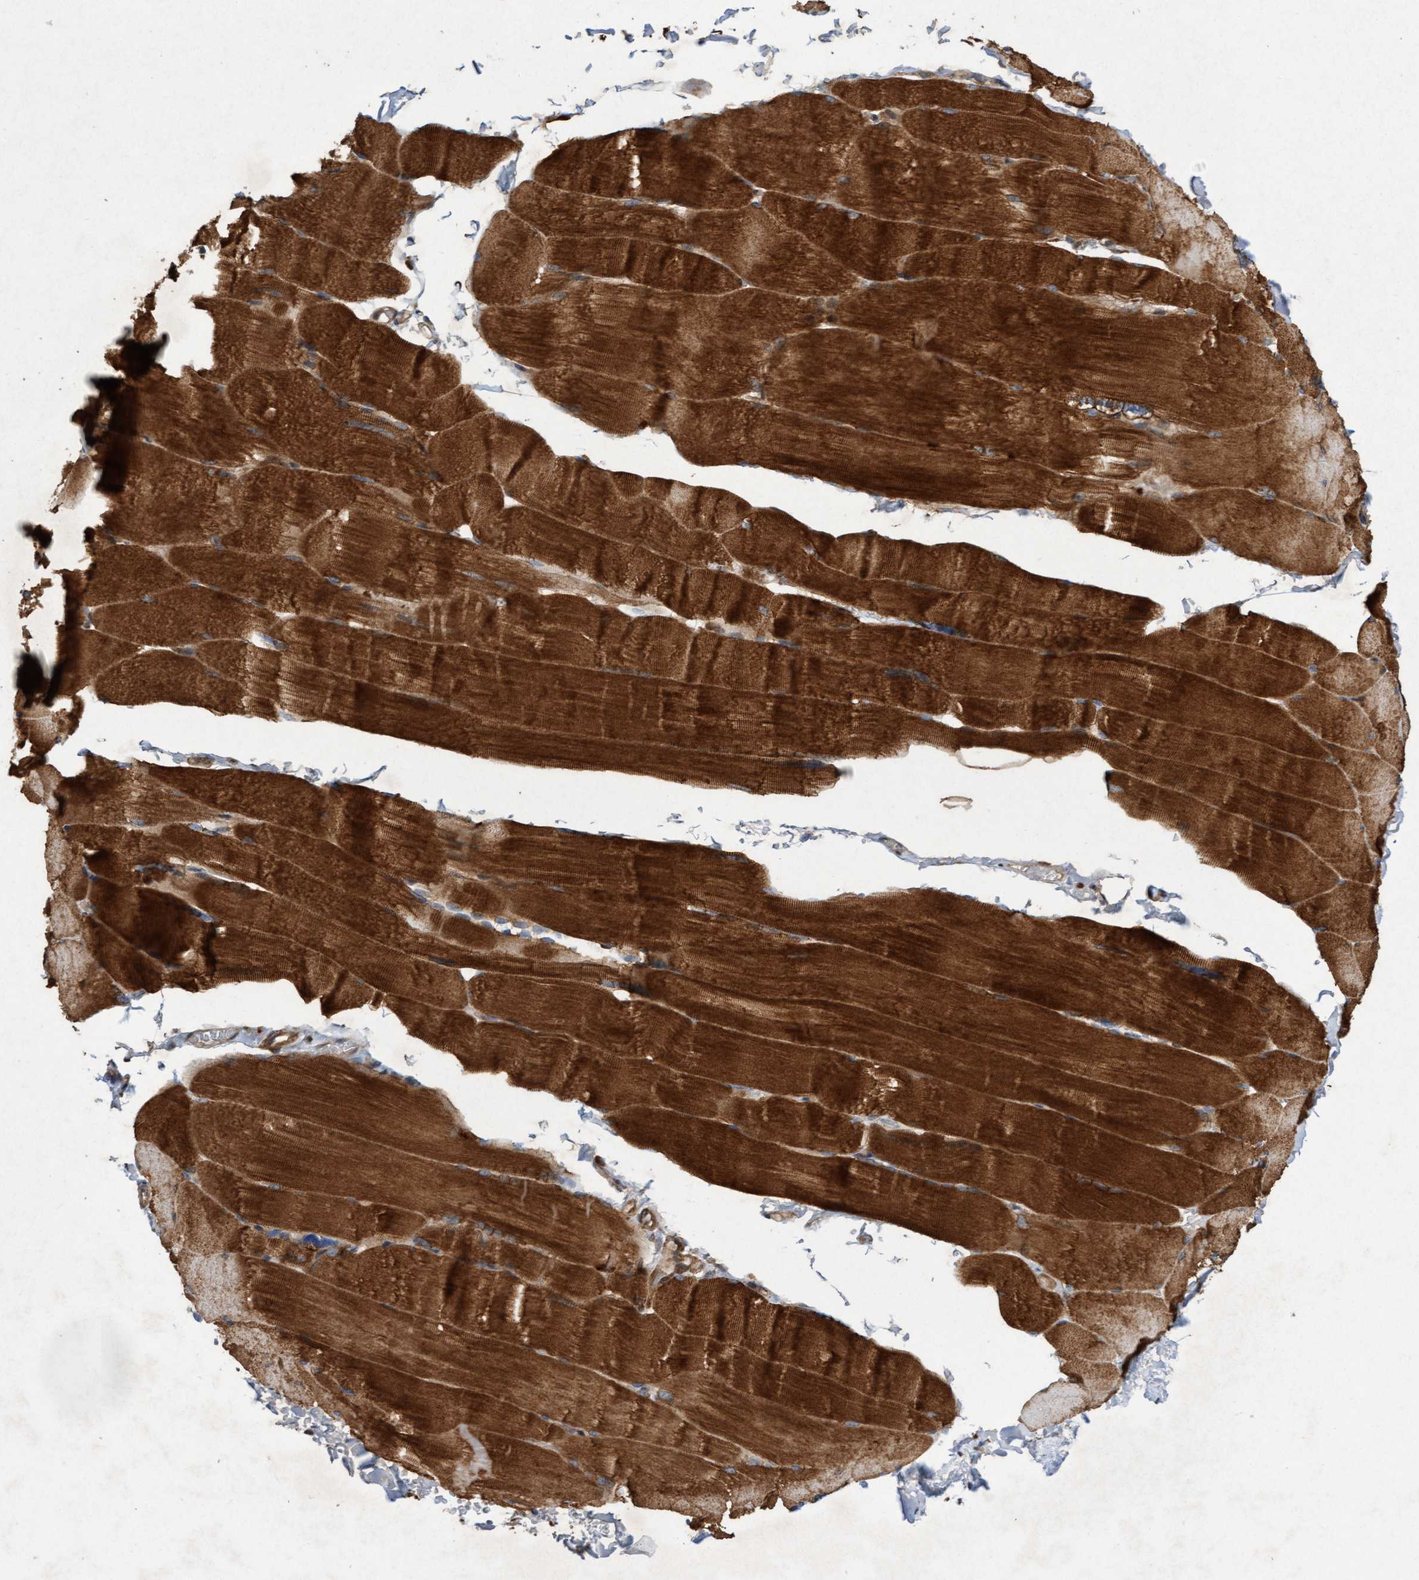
{"staining": {"intensity": "strong", "quantity": ">75%", "location": "cytoplasmic/membranous"}, "tissue": "skeletal muscle", "cell_type": "Myocytes", "image_type": "normal", "snomed": [{"axis": "morphology", "description": "Normal tissue, NOS"}, {"axis": "topography", "description": "Skin"}, {"axis": "topography", "description": "Skeletal muscle"}], "caption": "Normal skeletal muscle exhibits strong cytoplasmic/membranous expression in approximately >75% of myocytes.", "gene": "ELP5", "patient": {"sex": "male", "age": 83}}